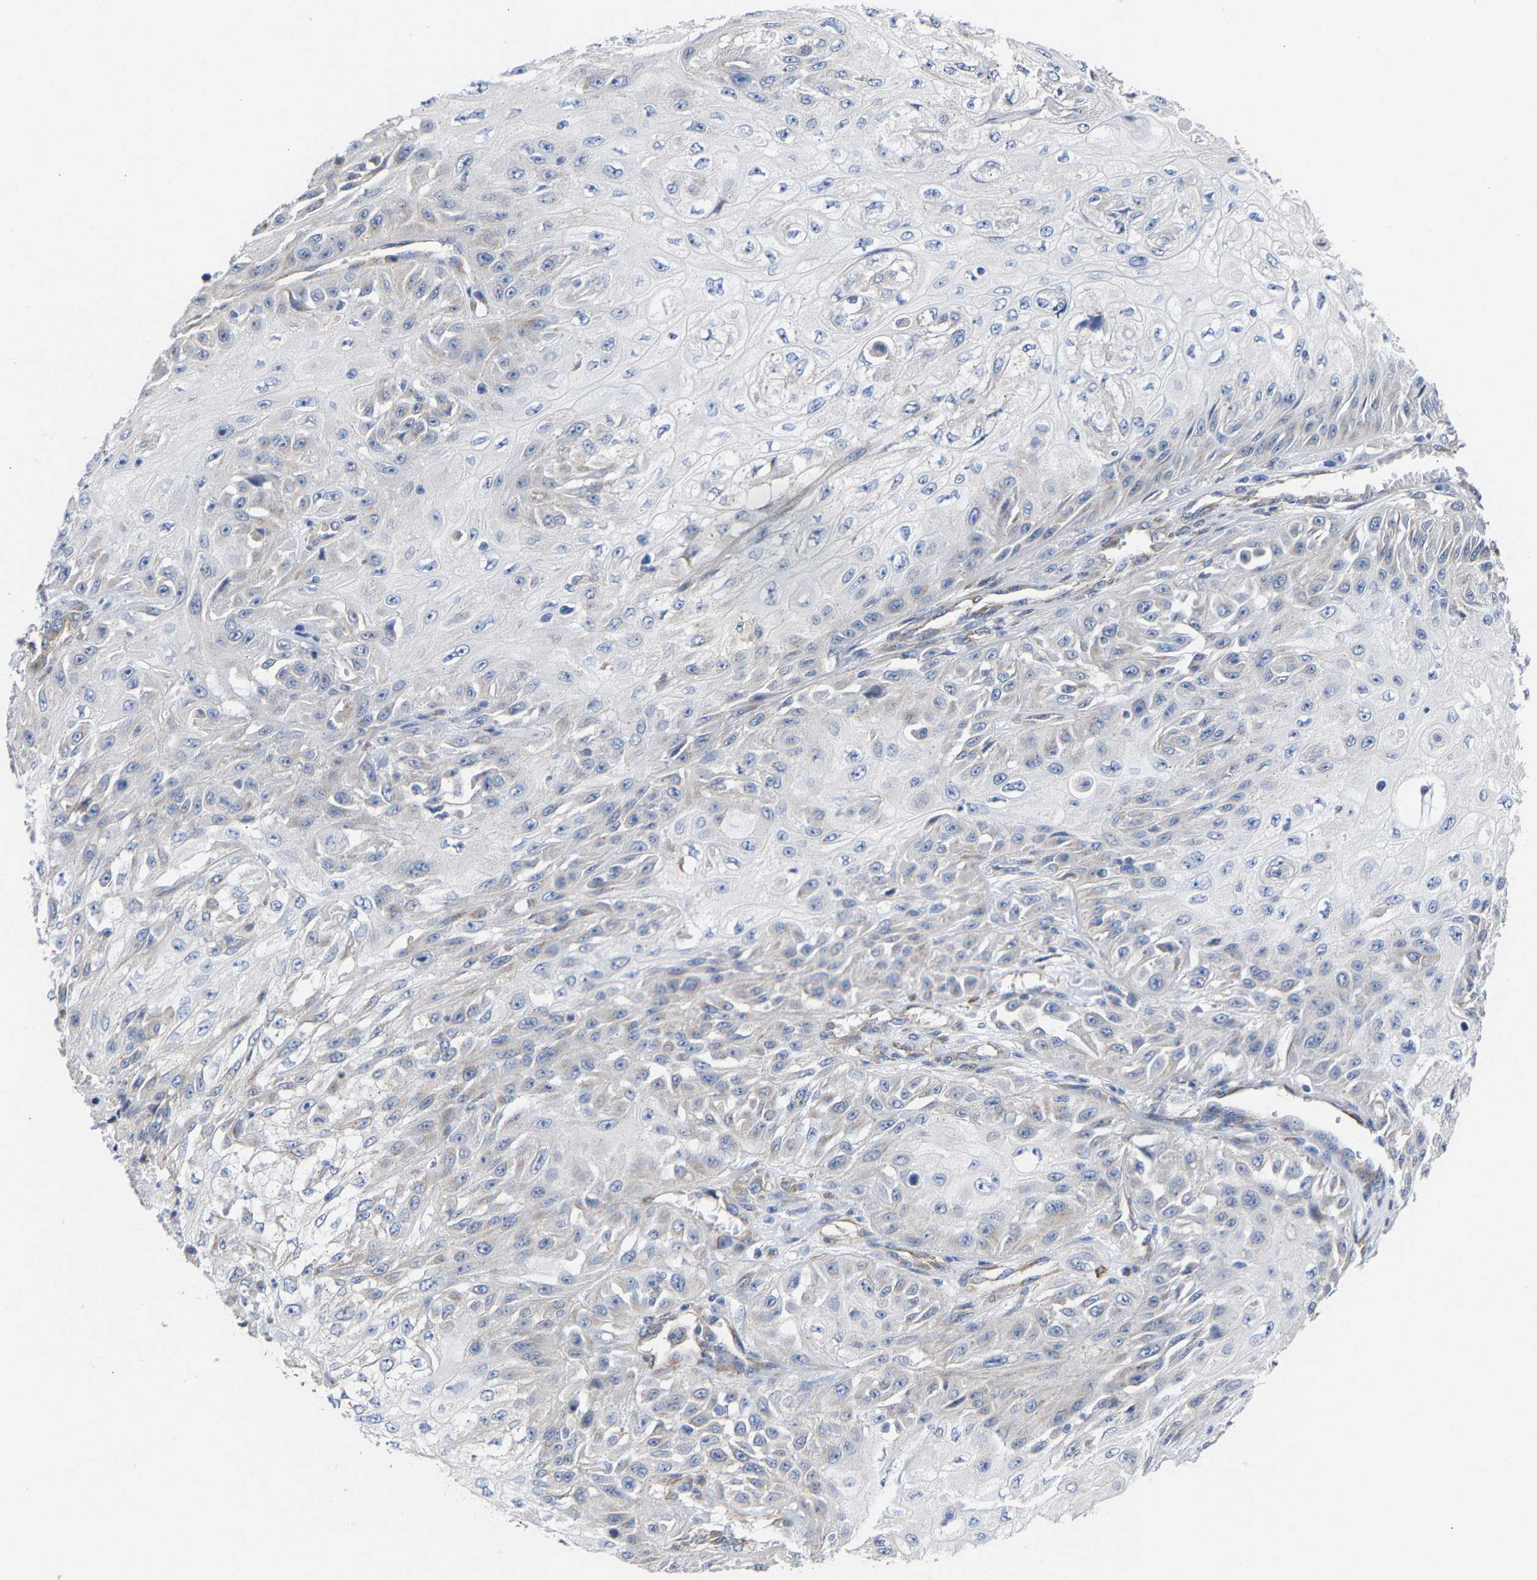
{"staining": {"intensity": "negative", "quantity": "none", "location": "none"}, "tissue": "skin cancer", "cell_type": "Tumor cells", "image_type": "cancer", "snomed": [{"axis": "morphology", "description": "Squamous cell carcinoma, NOS"}, {"axis": "morphology", "description": "Squamous cell carcinoma, metastatic, NOS"}, {"axis": "topography", "description": "Skin"}, {"axis": "topography", "description": "Lymph node"}], "caption": "Immunohistochemical staining of skin cancer reveals no significant staining in tumor cells.", "gene": "PPP1R15A", "patient": {"sex": "male", "age": 75}}